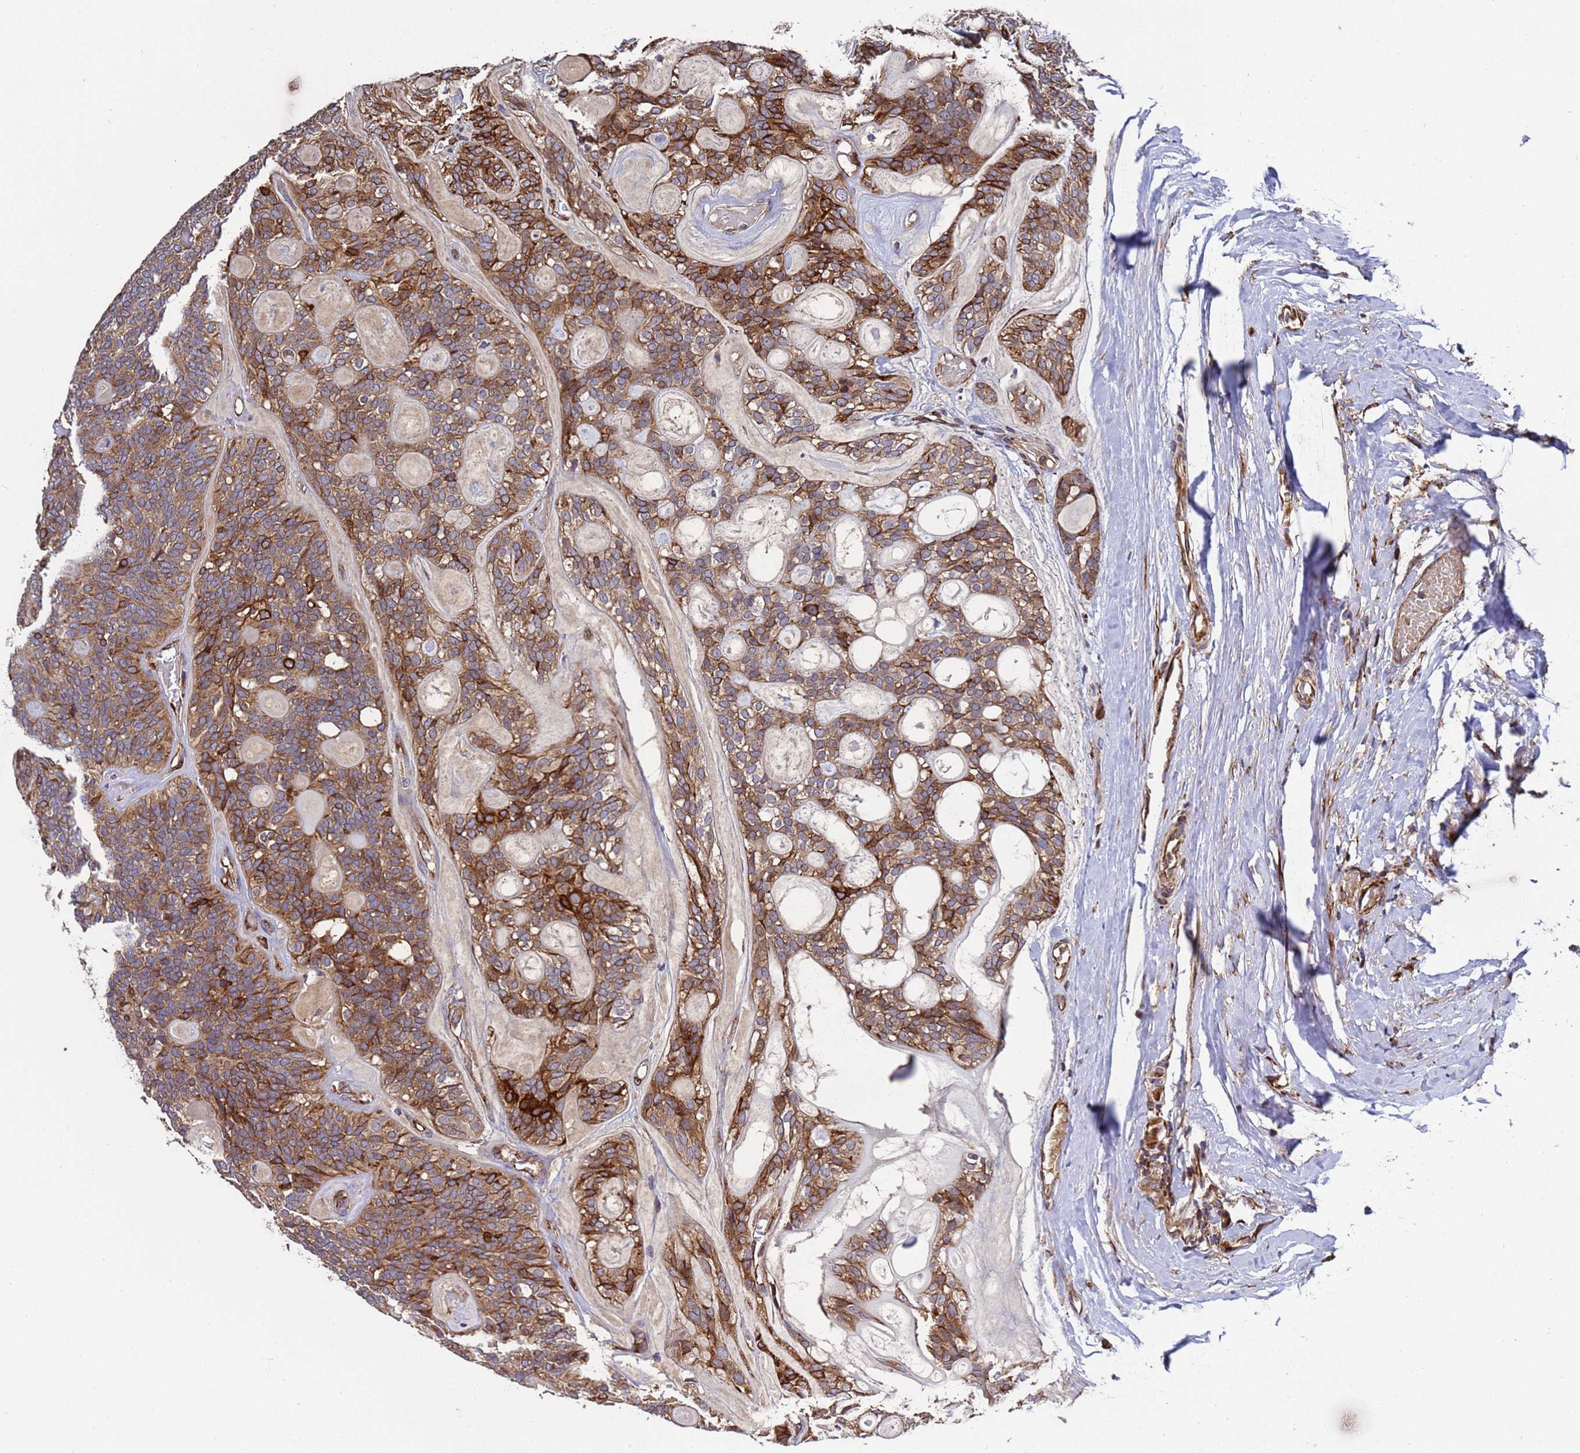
{"staining": {"intensity": "strong", "quantity": ">75%", "location": "cytoplasmic/membranous"}, "tissue": "head and neck cancer", "cell_type": "Tumor cells", "image_type": "cancer", "snomed": [{"axis": "morphology", "description": "Adenocarcinoma, NOS"}, {"axis": "topography", "description": "Head-Neck"}], "caption": "A high-resolution photomicrograph shows immunohistochemistry (IHC) staining of head and neck cancer, which reveals strong cytoplasmic/membranous staining in about >75% of tumor cells.", "gene": "MOCS1", "patient": {"sex": "male", "age": 66}}